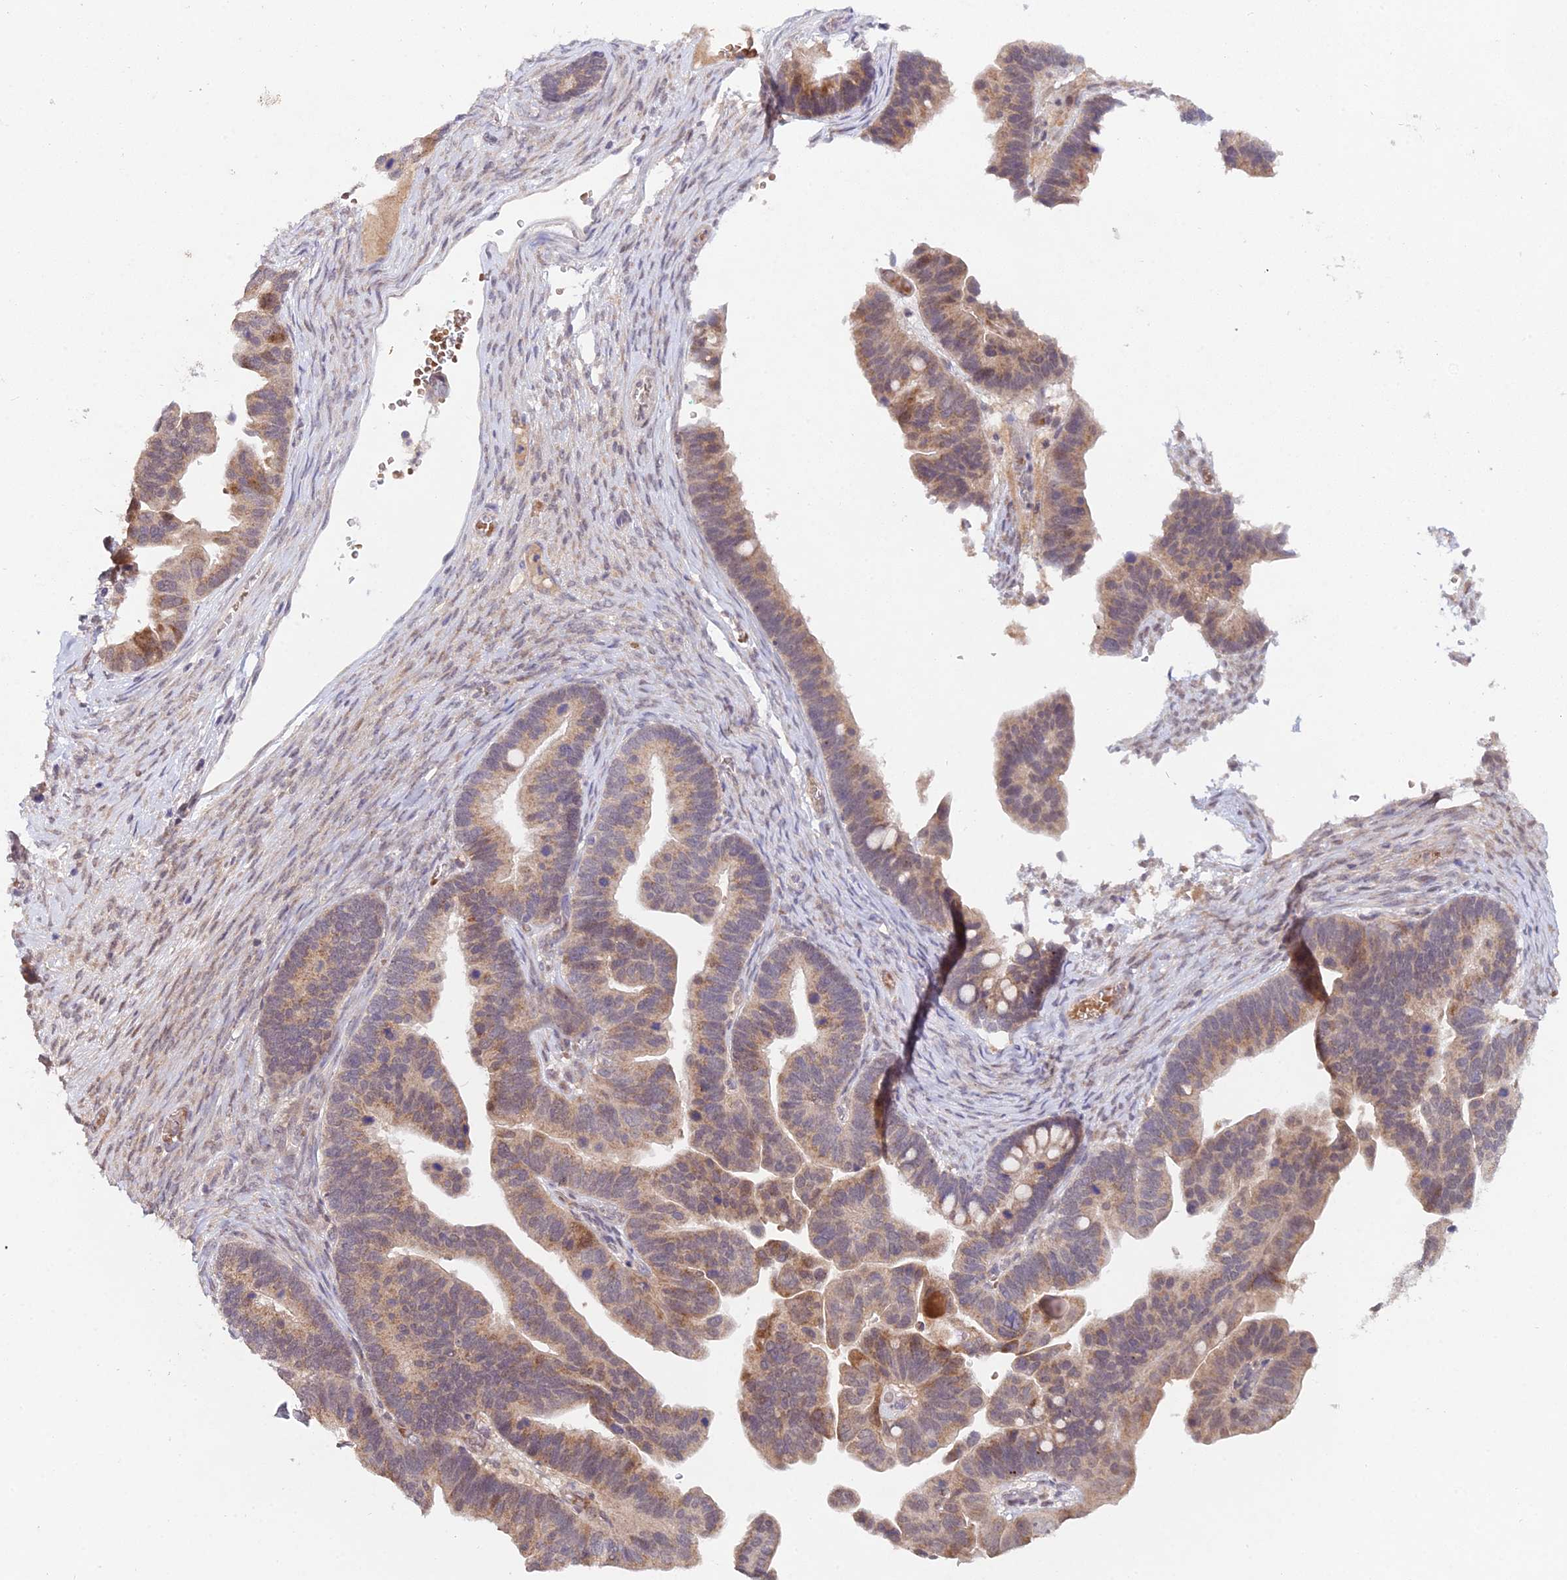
{"staining": {"intensity": "weak", "quantity": ">75%", "location": "cytoplasmic/membranous"}, "tissue": "ovarian cancer", "cell_type": "Tumor cells", "image_type": "cancer", "snomed": [{"axis": "morphology", "description": "Cystadenocarcinoma, serous, NOS"}, {"axis": "topography", "description": "Ovary"}], "caption": "The image displays immunohistochemical staining of serous cystadenocarcinoma (ovarian). There is weak cytoplasmic/membranous expression is seen in about >75% of tumor cells.", "gene": "WDR43", "patient": {"sex": "female", "age": 56}}